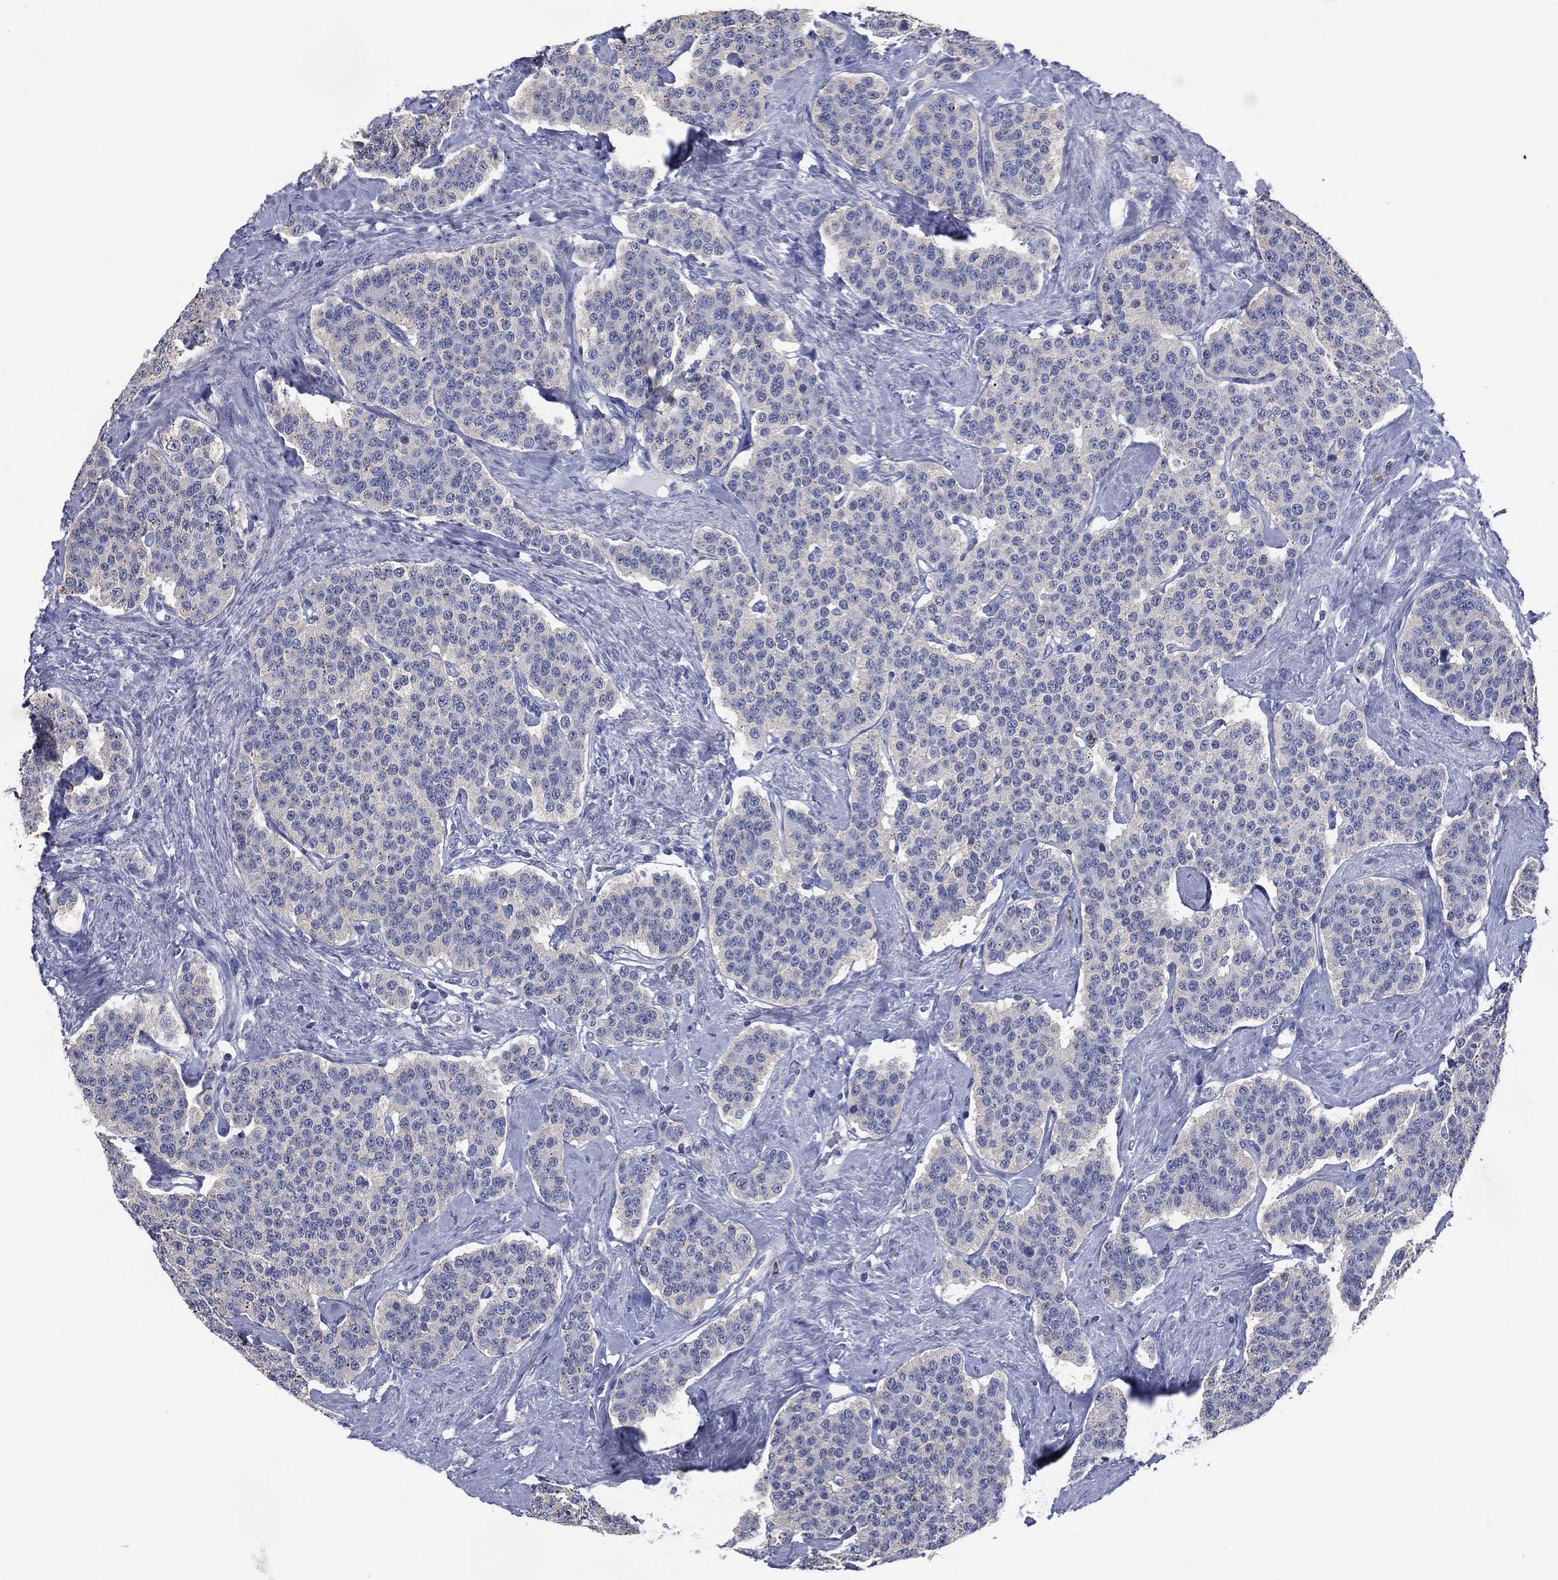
{"staining": {"intensity": "negative", "quantity": "none", "location": "none"}, "tissue": "carcinoid", "cell_type": "Tumor cells", "image_type": "cancer", "snomed": [{"axis": "morphology", "description": "Carcinoid, malignant, NOS"}, {"axis": "topography", "description": "Small intestine"}], "caption": "Tumor cells show no significant staining in malignant carcinoid.", "gene": "FSCN2", "patient": {"sex": "female", "age": 58}}